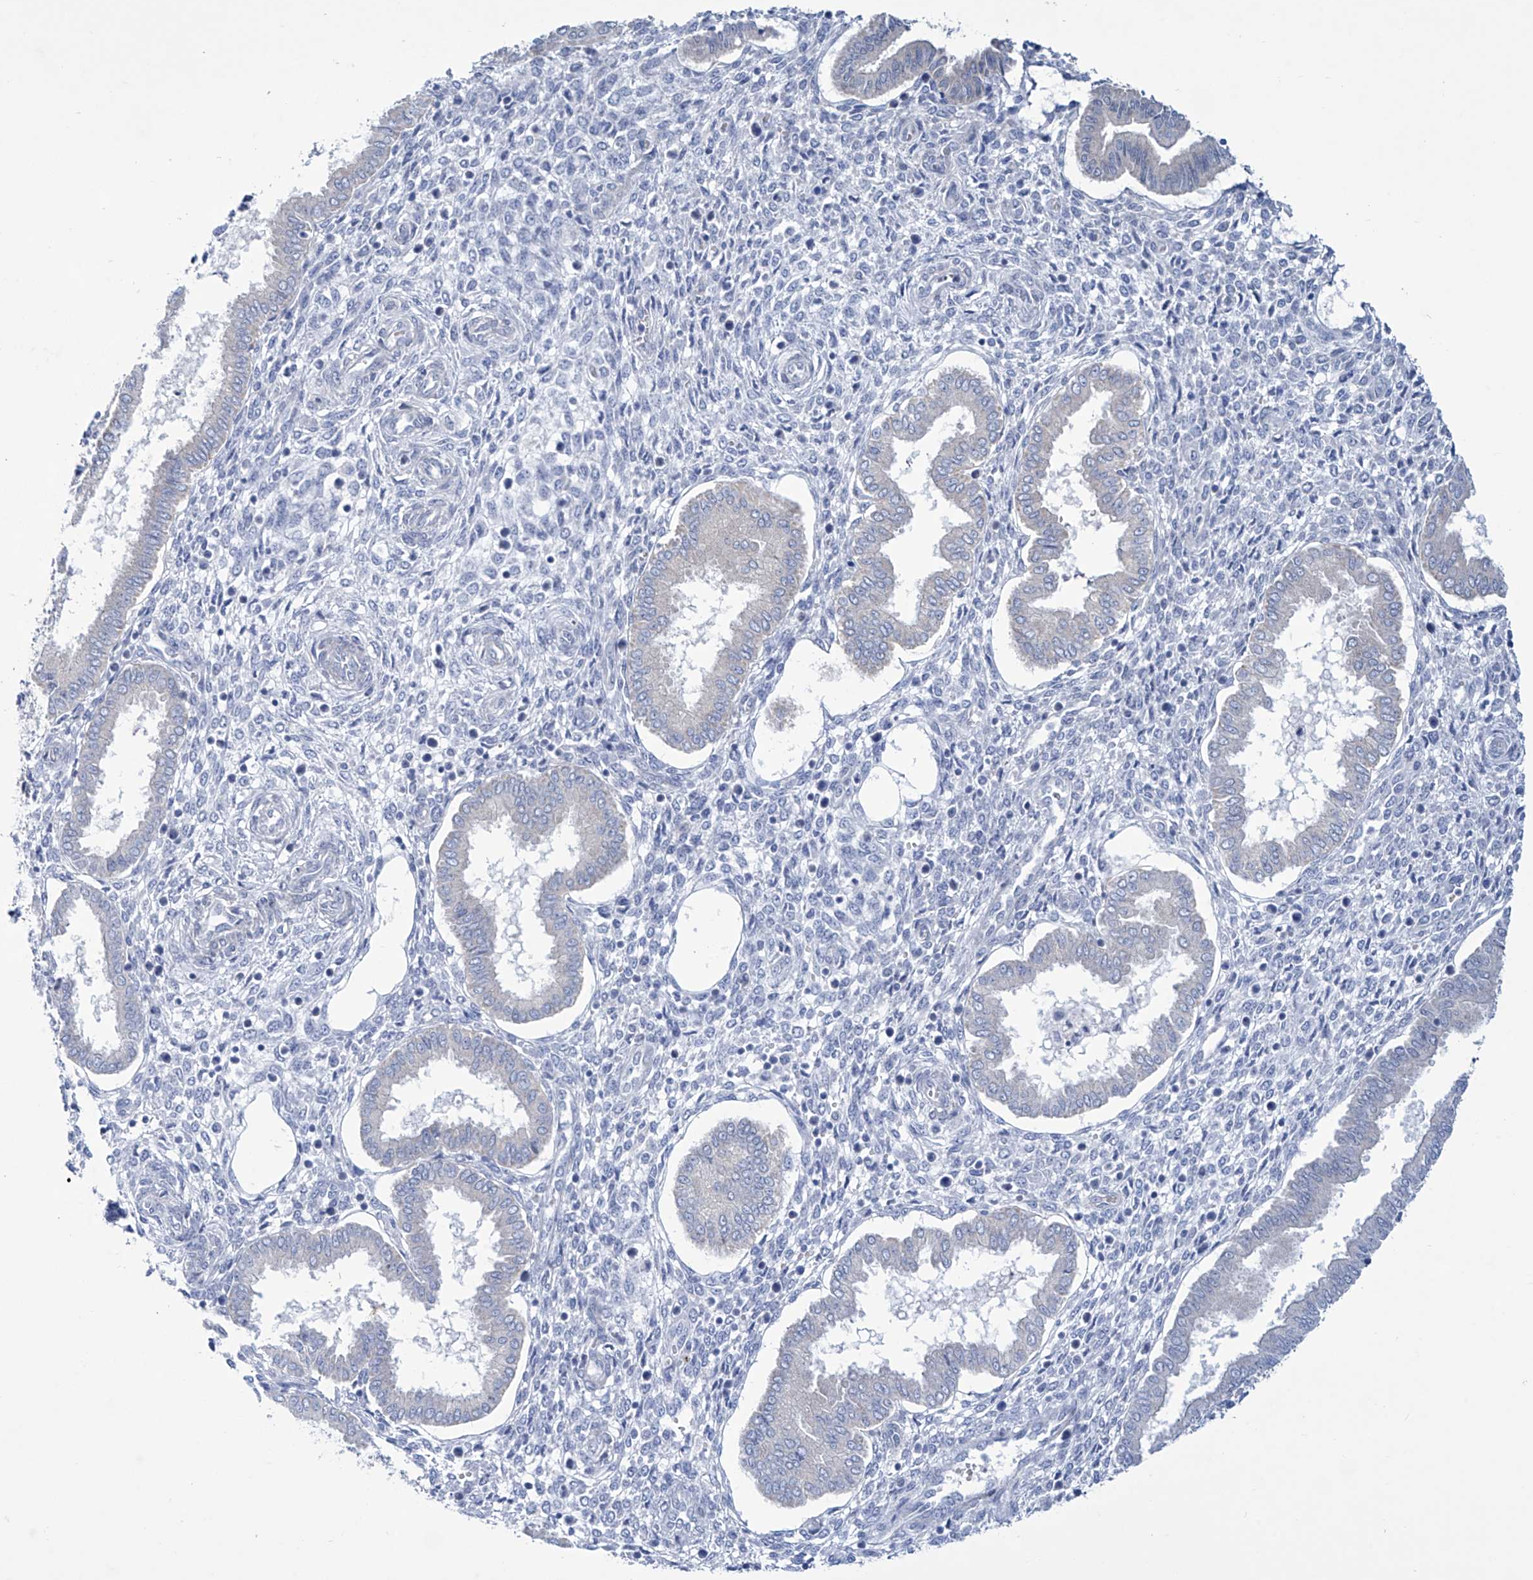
{"staining": {"intensity": "negative", "quantity": "none", "location": "none"}, "tissue": "endometrium", "cell_type": "Cells in endometrial stroma", "image_type": "normal", "snomed": [{"axis": "morphology", "description": "Normal tissue, NOS"}, {"axis": "topography", "description": "Endometrium"}], "caption": "Immunohistochemistry micrograph of benign endometrium: human endometrium stained with DAB (3,3'-diaminobenzidine) demonstrates no significant protein staining in cells in endometrial stroma.", "gene": "TRIM60", "patient": {"sex": "female", "age": 24}}